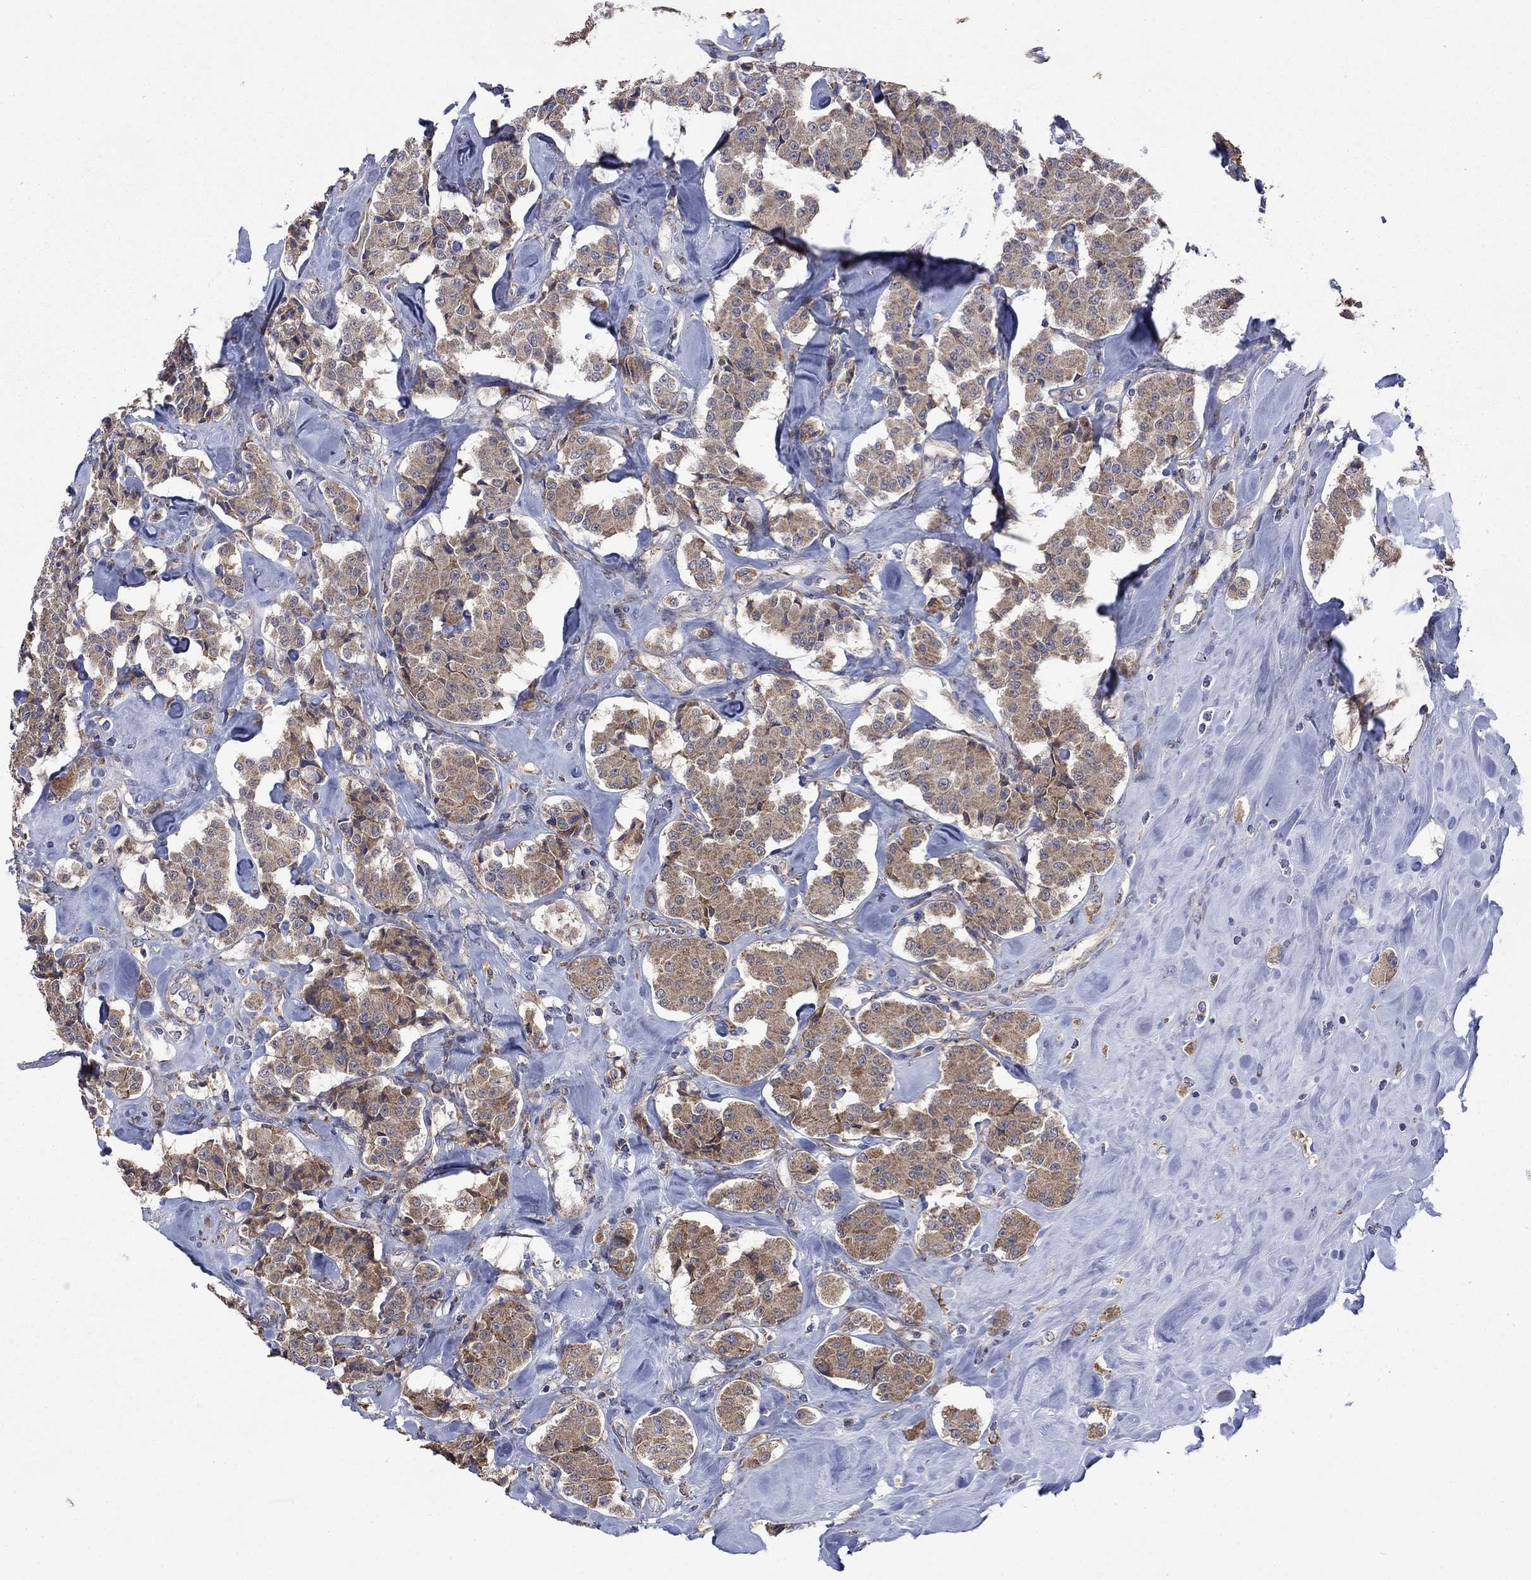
{"staining": {"intensity": "weak", "quantity": ">75%", "location": "cytoplasmic/membranous"}, "tissue": "carcinoid", "cell_type": "Tumor cells", "image_type": "cancer", "snomed": [{"axis": "morphology", "description": "Carcinoid, malignant, NOS"}, {"axis": "topography", "description": "Pancreas"}], "caption": "This is a histology image of immunohistochemistry staining of carcinoid (malignant), which shows weak expression in the cytoplasmic/membranous of tumor cells.", "gene": "FURIN", "patient": {"sex": "male", "age": 41}}